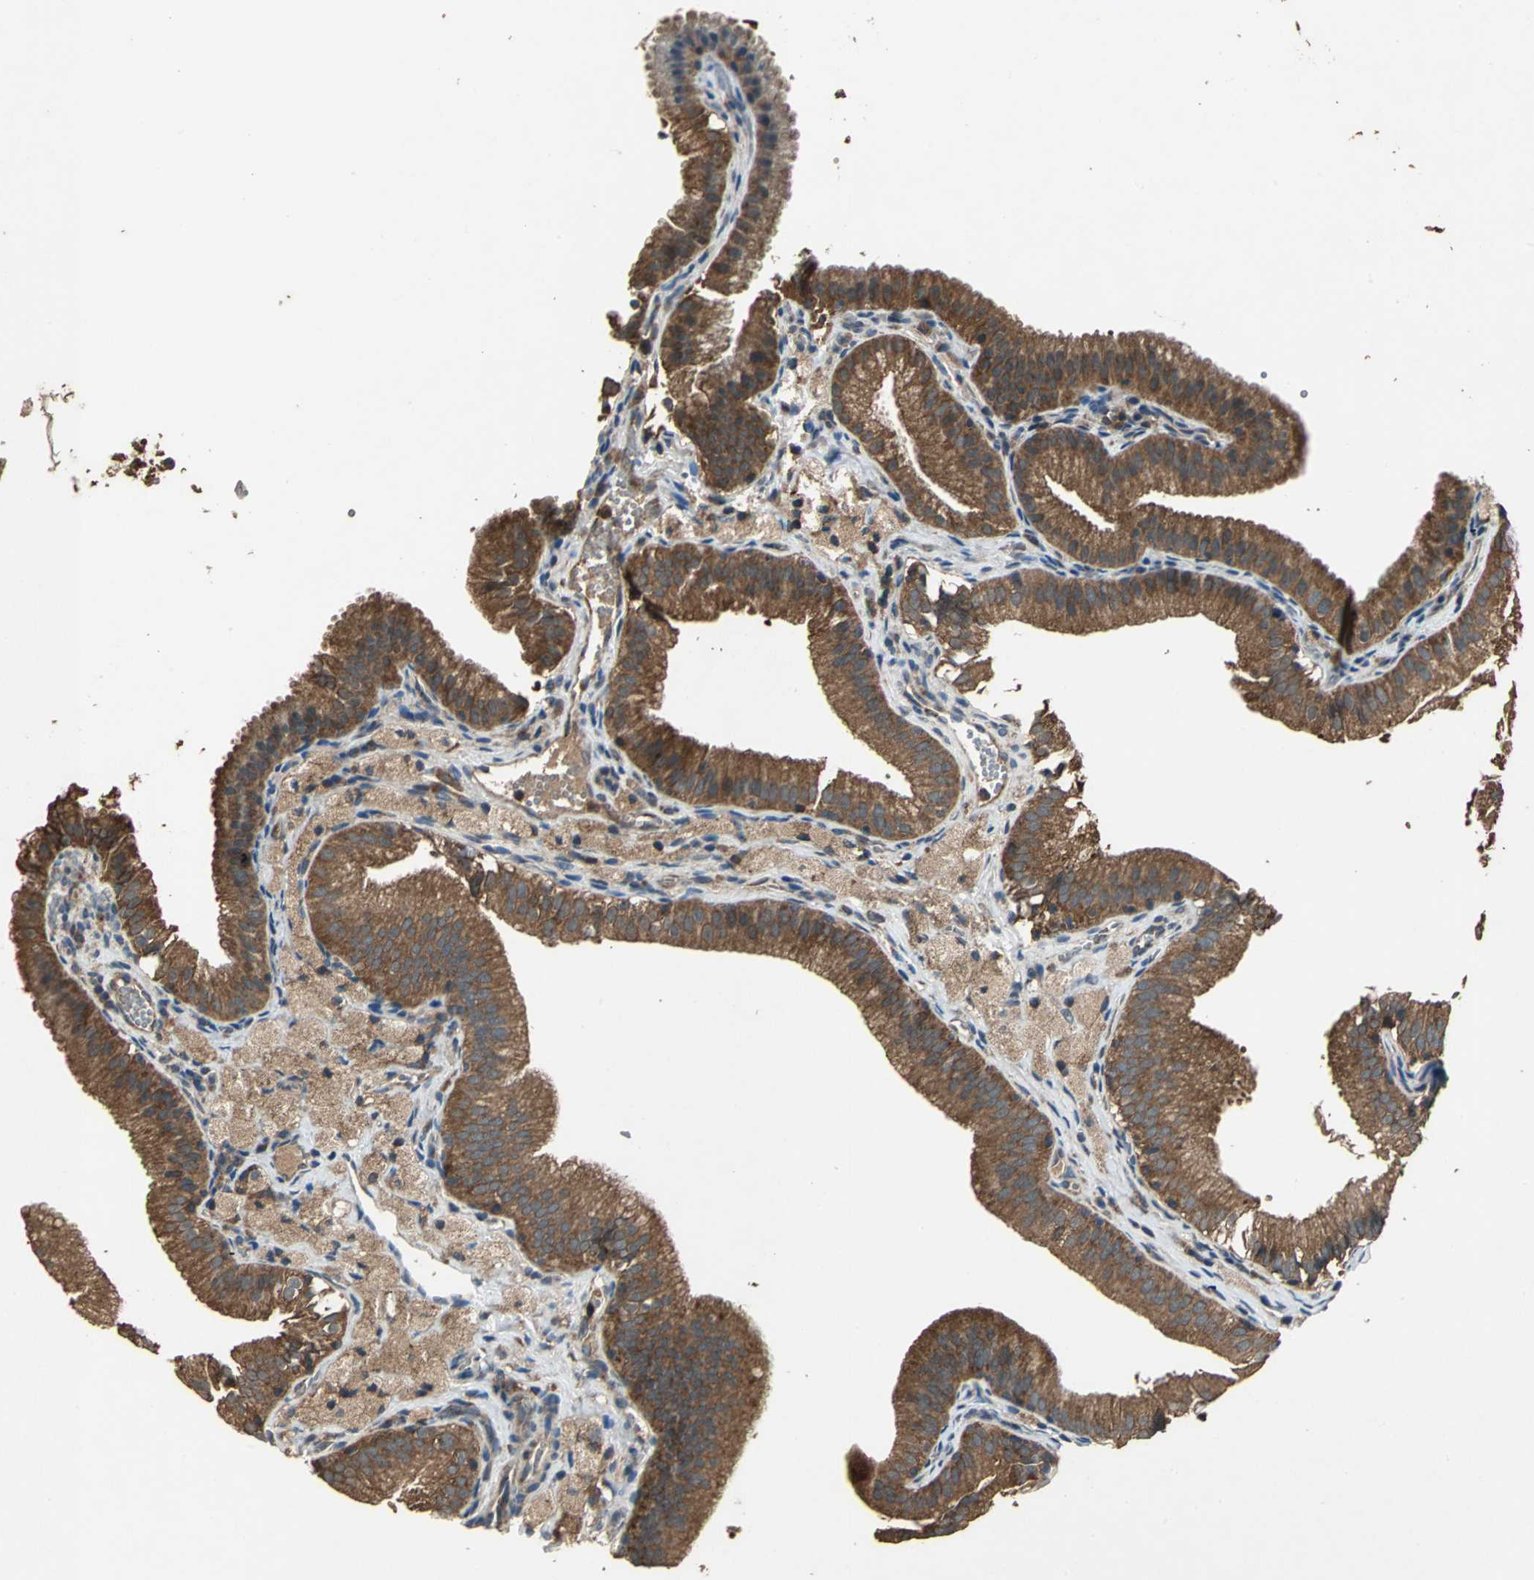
{"staining": {"intensity": "strong", "quantity": ">75%", "location": "cytoplasmic/membranous"}, "tissue": "gallbladder", "cell_type": "Glandular cells", "image_type": "normal", "snomed": [{"axis": "morphology", "description": "Normal tissue, NOS"}, {"axis": "topography", "description": "Gallbladder"}], "caption": "High-magnification brightfield microscopy of benign gallbladder stained with DAB (brown) and counterstained with hematoxylin (blue). glandular cells exhibit strong cytoplasmic/membranous staining is appreciated in approximately>75% of cells.", "gene": "ZNF608", "patient": {"sex": "female", "age": 24}}